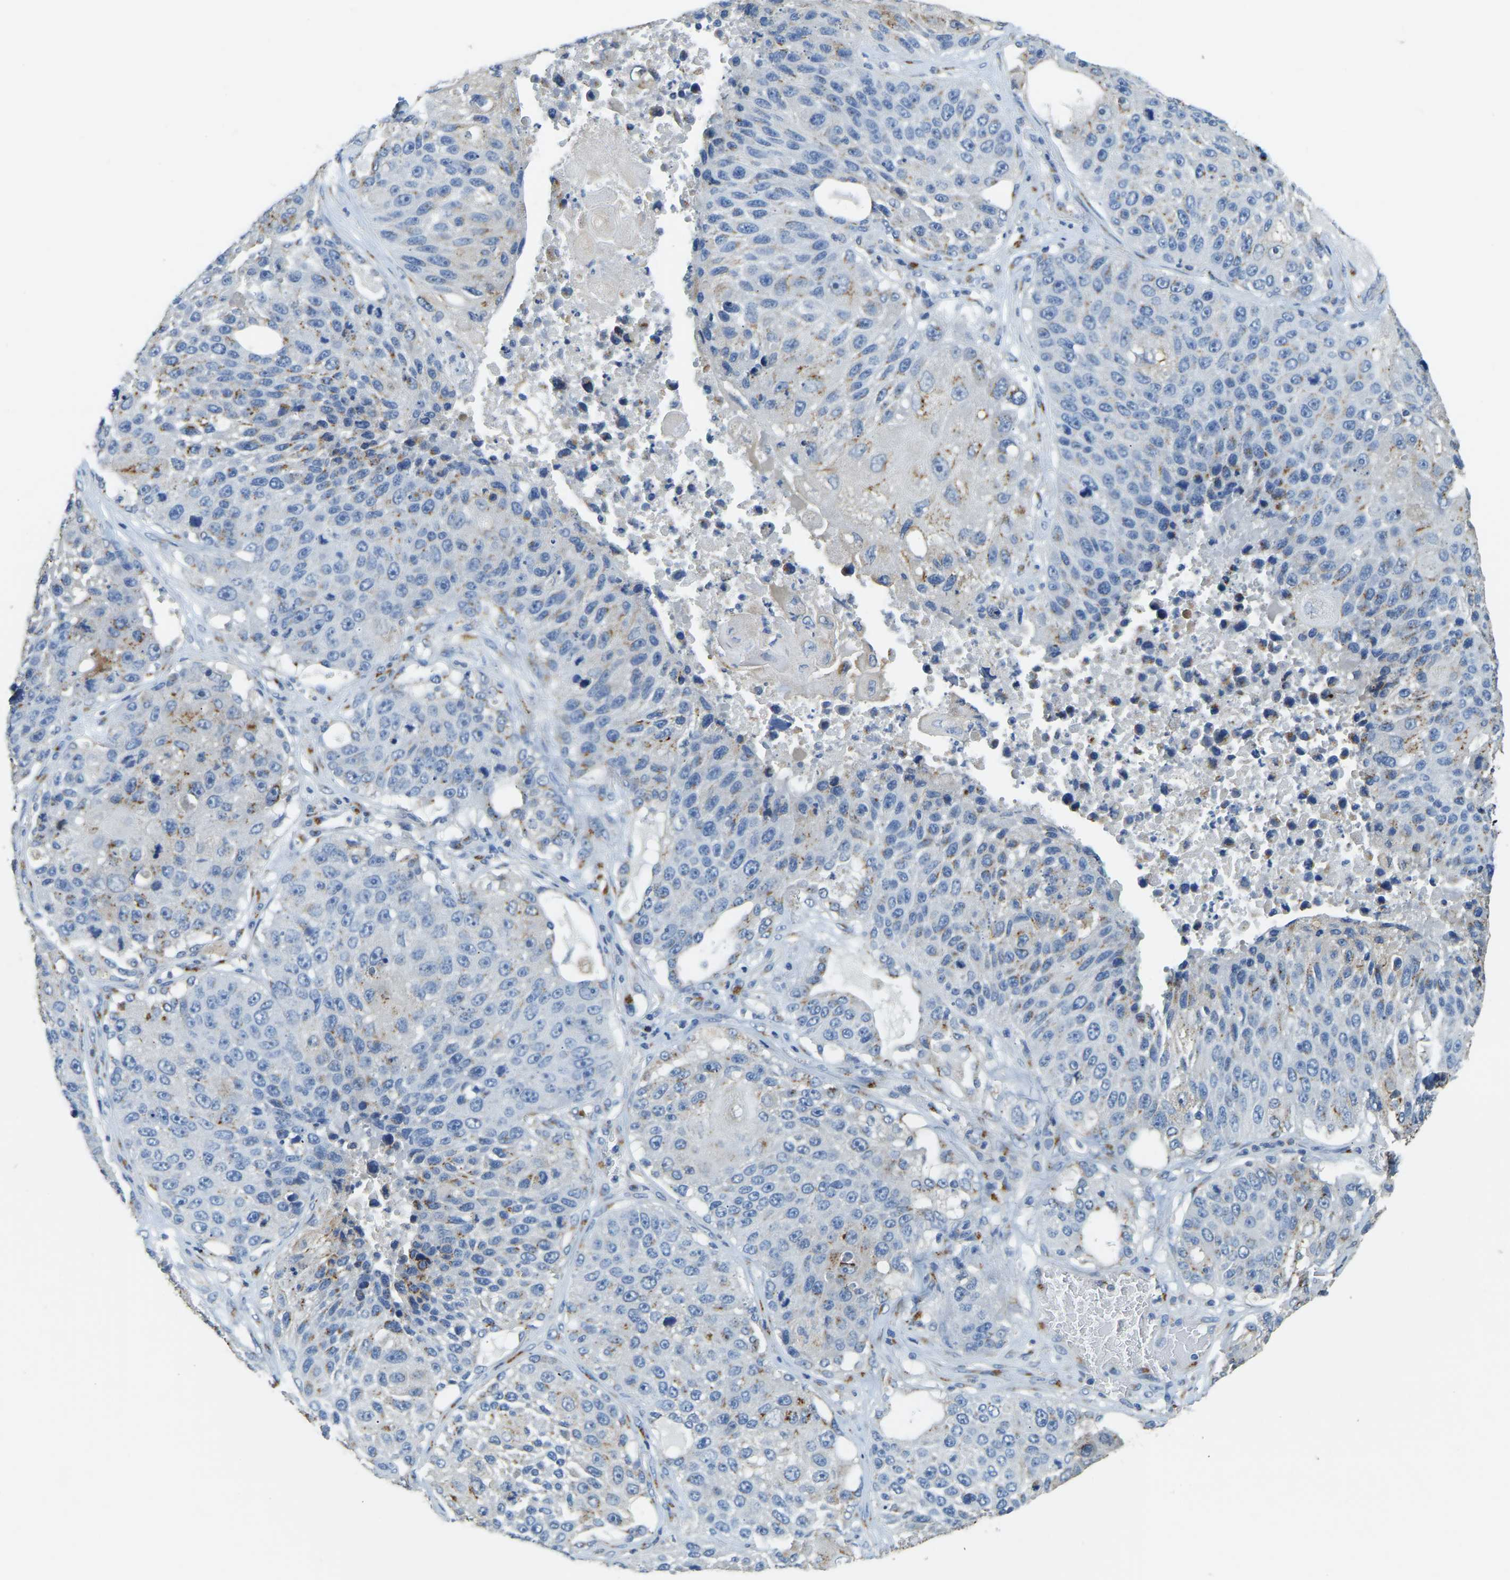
{"staining": {"intensity": "moderate", "quantity": "<25%", "location": "cytoplasmic/membranous"}, "tissue": "lung cancer", "cell_type": "Tumor cells", "image_type": "cancer", "snomed": [{"axis": "morphology", "description": "Squamous cell carcinoma, NOS"}, {"axis": "topography", "description": "Lung"}], "caption": "A low amount of moderate cytoplasmic/membranous staining is seen in approximately <25% of tumor cells in lung cancer tissue.", "gene": "FAM174A", "patient": {"sex": "male", "age": 61}}